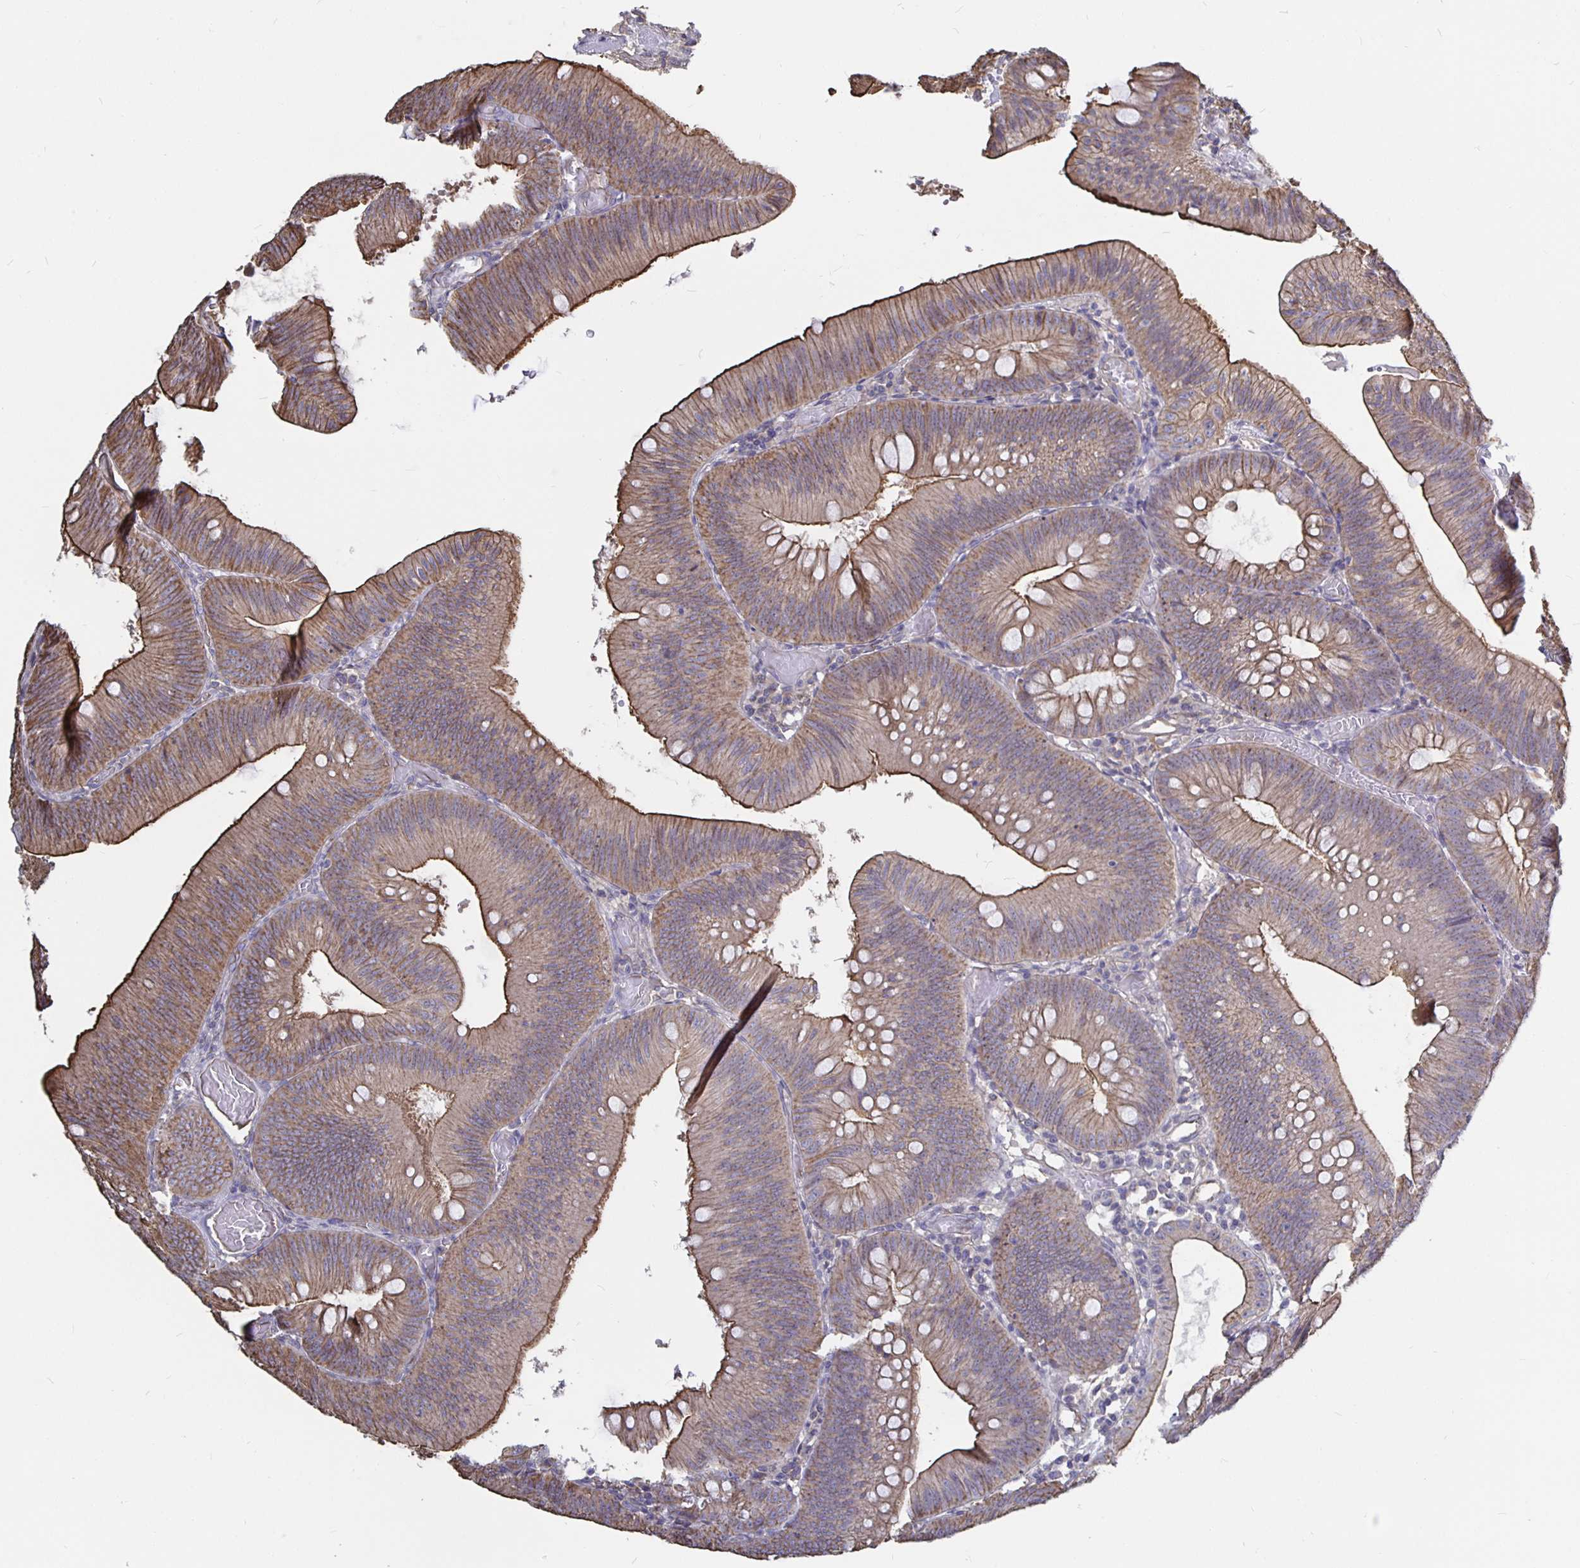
{"staining": {"intensity": "moderate", "quantity": ">75%", "location": "cytoplasmic/membranous"}, "tissue": "colorectal cancer", "cell_type": "Tumor cells", "image_type": "cancer", "snomed": [{"axis": "morphology", "description": "Adenocarcinoma, NOS"}, {"axis": "topography", "description": "Colon"}], "caption": "Protein analysis of colorectal cancer tissue exhibits moderate cytoplasmic/membranous staining in about >75% of tumor cells.", "gene": "ARHGEF39", "patient": {"sex": "male", "age": 84}}